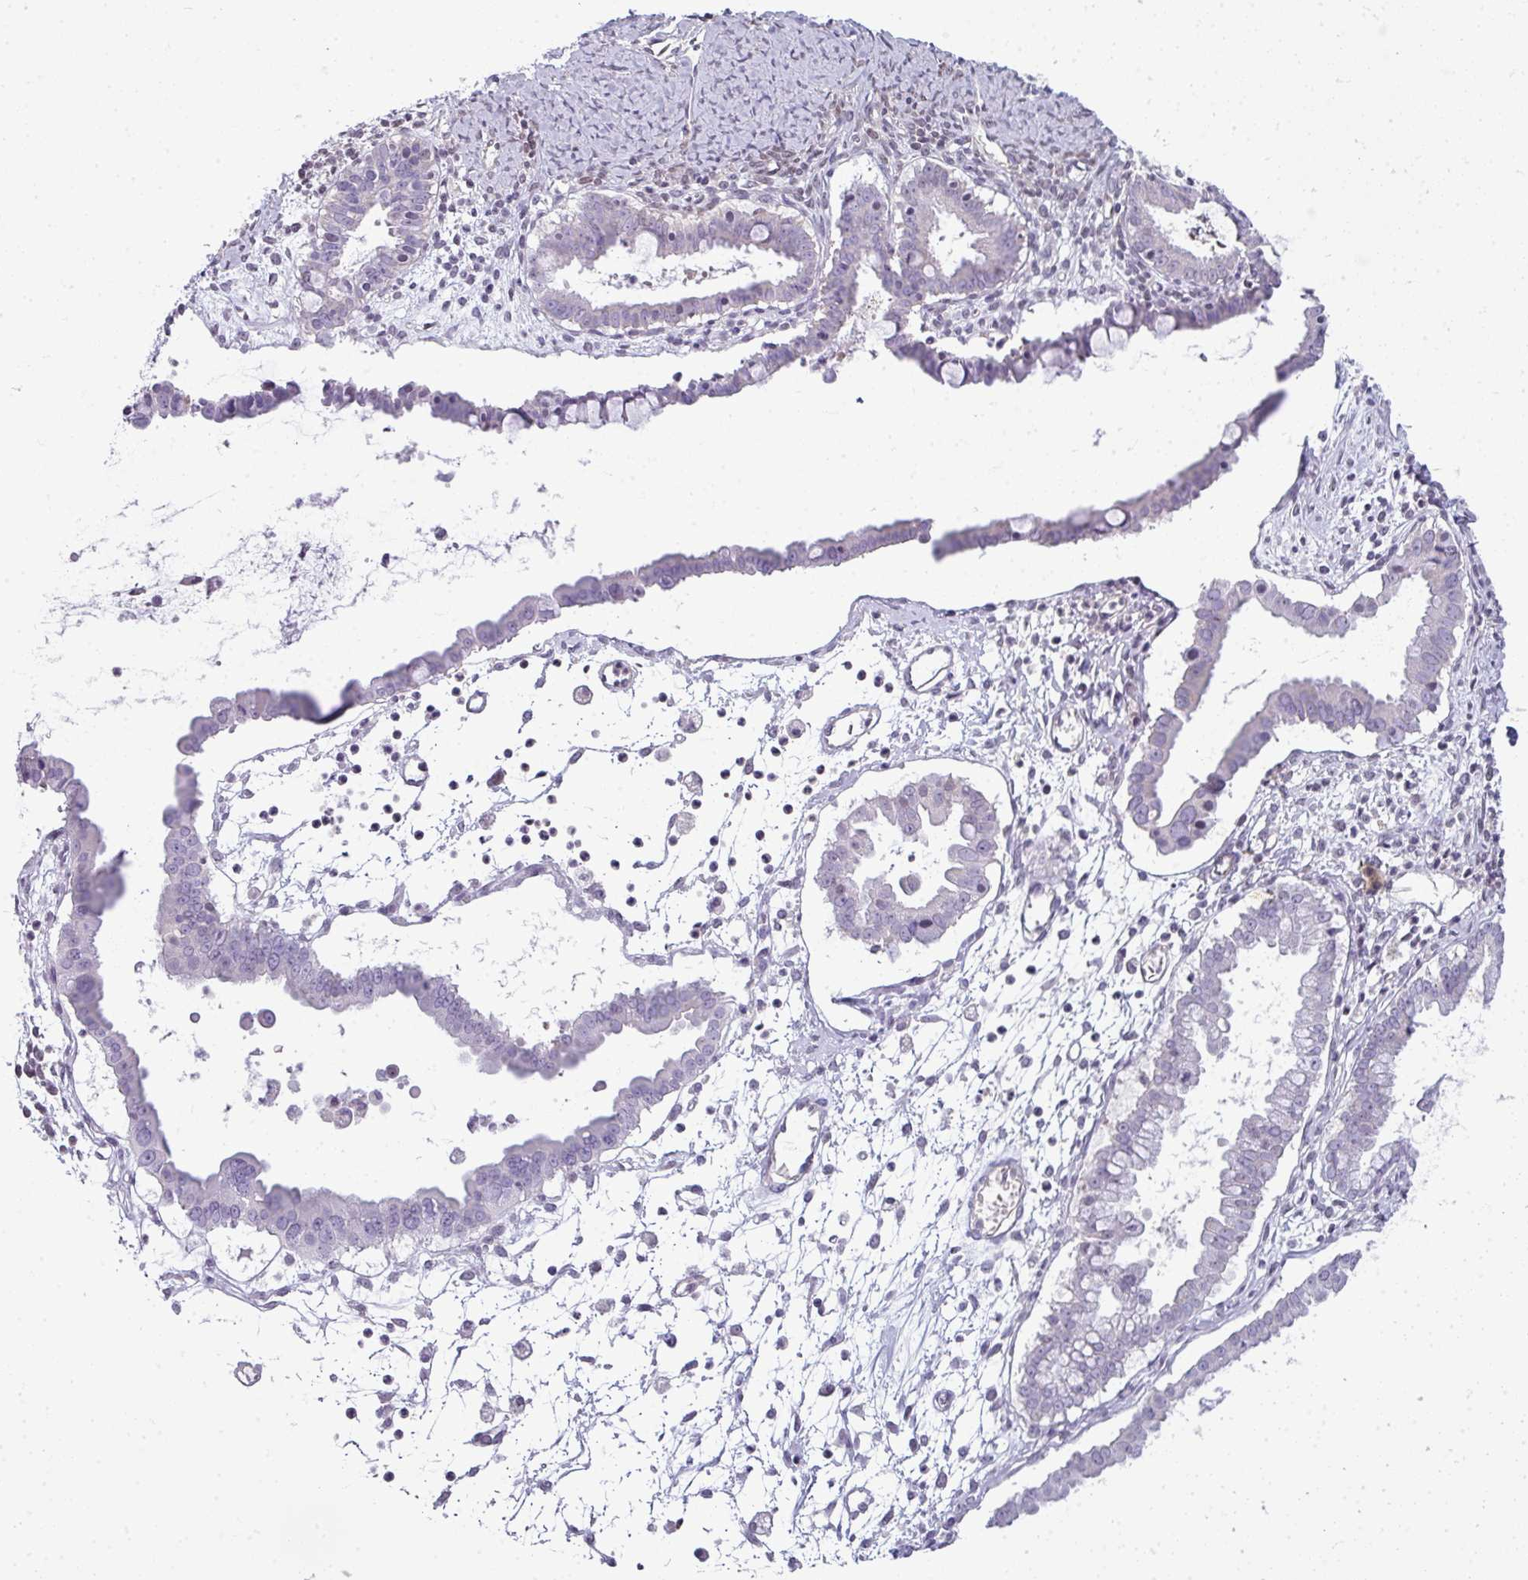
{"staining": {"intensity": "negative", "quantity": "none", "location": "none"}, "tissue": "ovarian cancer", "cell_type": "Tumor cells", "image_type": "cancer", "snomed": [{"axis": "morphology", "description": "Cystadenocarcinoma, mucinous, NOS"}, {"axis": "topography", "description": "Ovary"}], "caption": "IHC of ovarian mucinous cystadenocarcinoma reveals no positivity in tumor cells.", "gene": "STAT5A", "patient": {"sex": "female", "age": 61}}